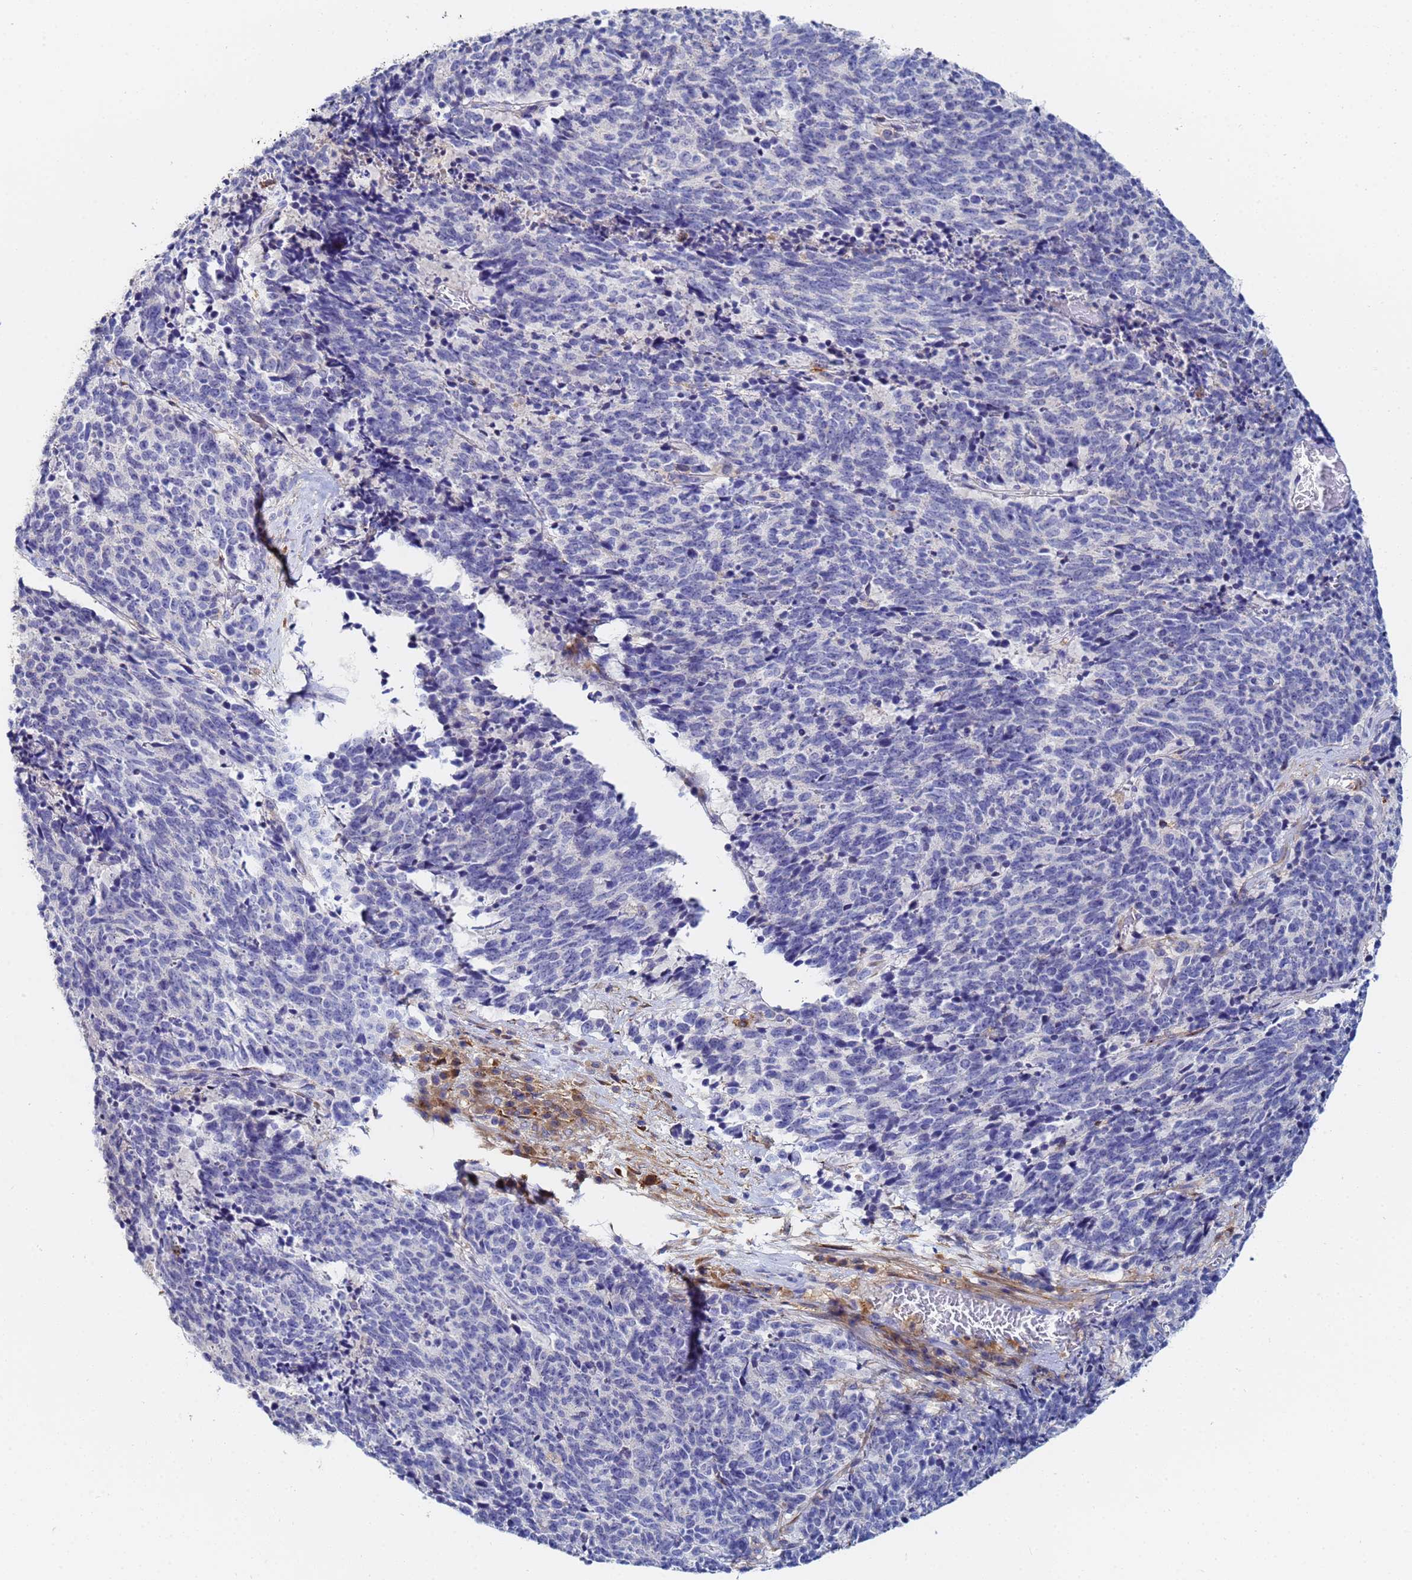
{"staining": {"intensity": "negative", "quantity": "none", "location": "none"}, "tissue": "cervical cancer", "cell_type": "Tumor cells", "image_type": "cancer", "snomed": [{"axis": "morphology", "description": "Squamous cell carcinoma, NOS"}, {"axis": "topography", "description": "Cervix"}], "caption": "IHC image of neoplastic tissue: human cervical squamous cell carcinoma stained with DAB exhibits no significant protein staining in tumor cells.", "gene": "BASP1", "patient": {"sex": "female", "age": 29}}